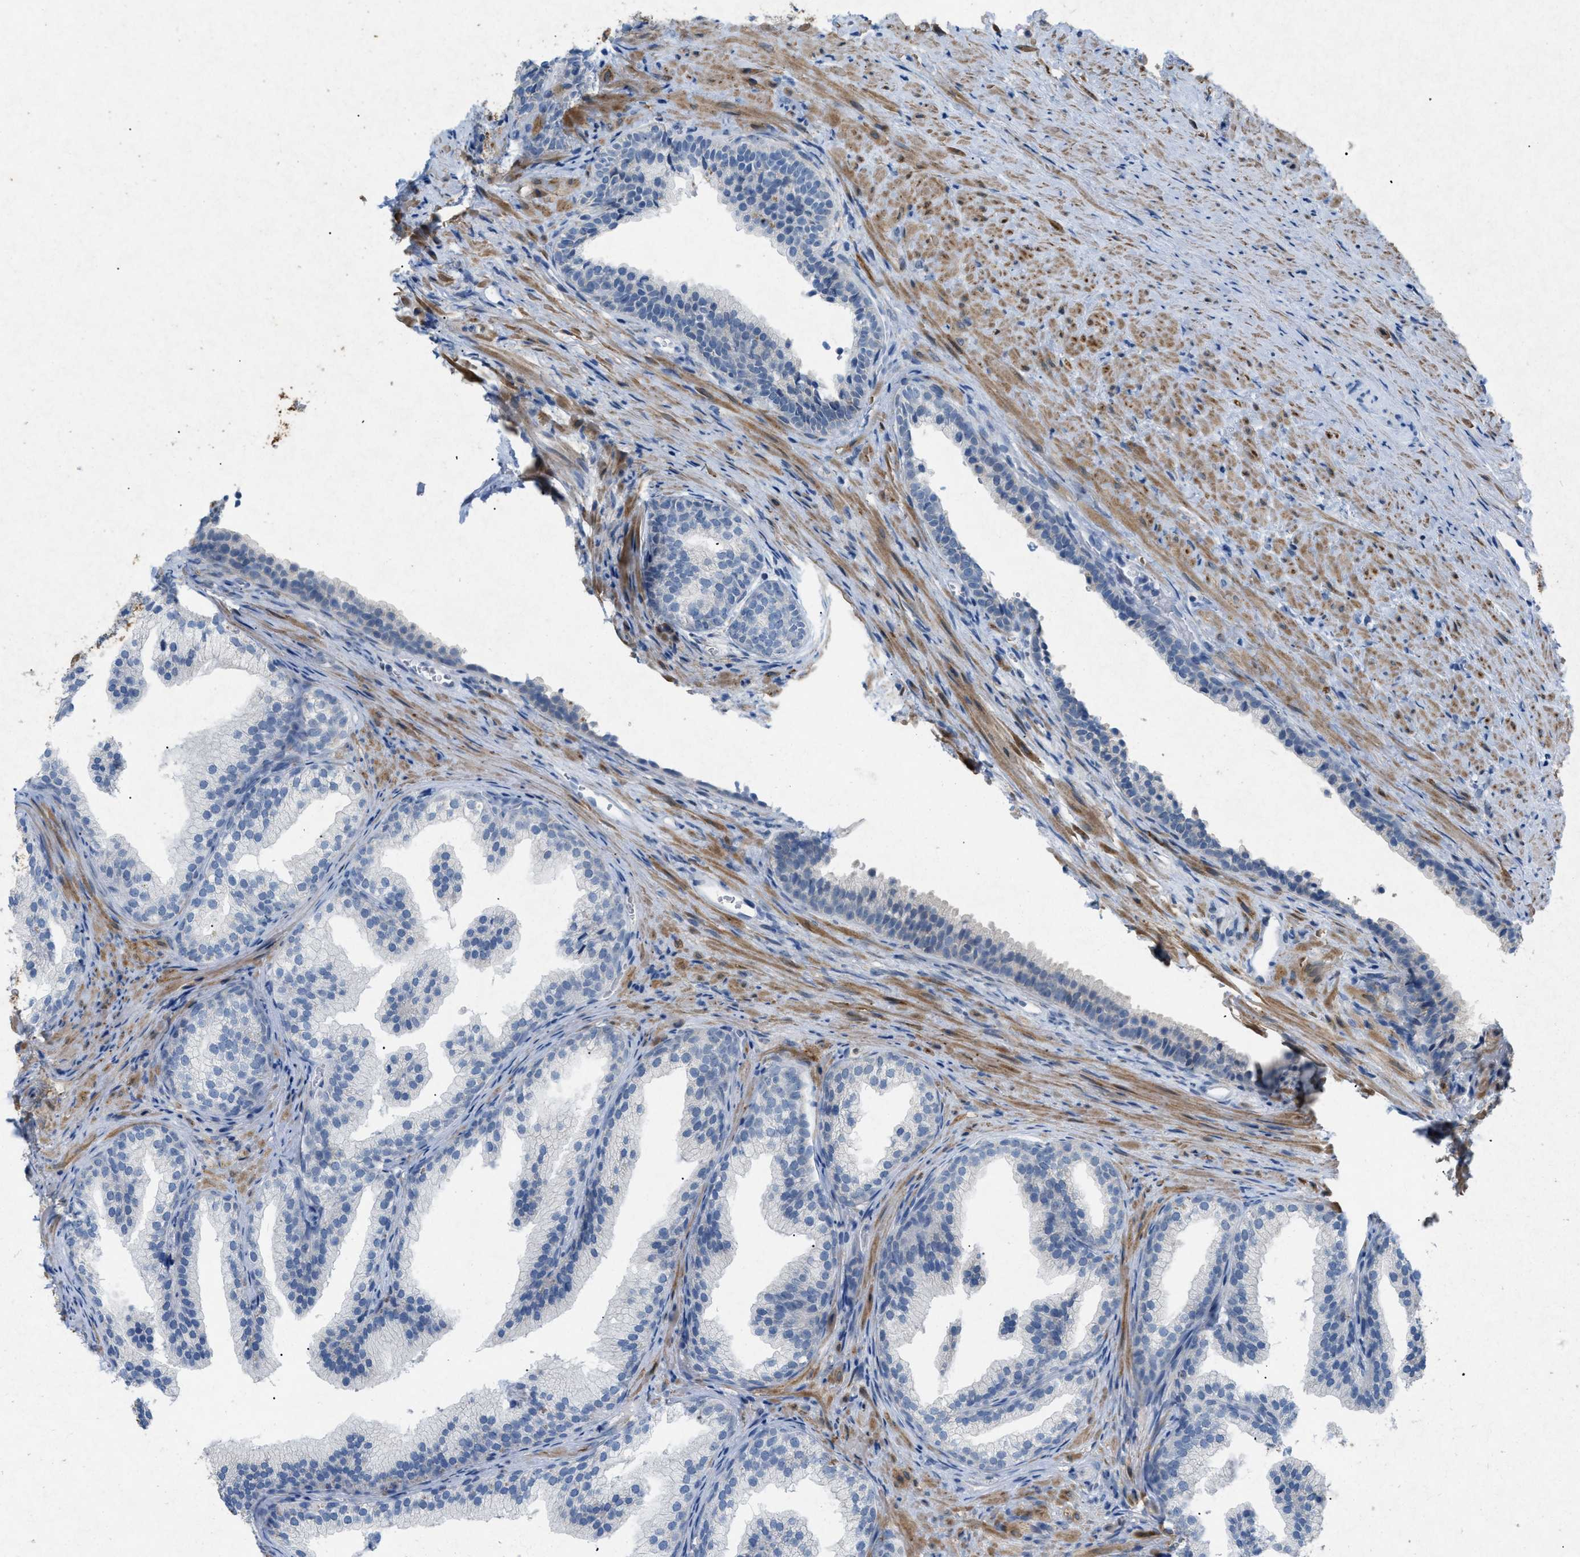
{"staining": {"intensity": "negative", "quantity": "none", "location": "none"}, "tissue": "prostate", "cell_type": "Glandular cells", "image_type": "normal", "snomed": [{"axis": "morphology", "description": "Normal tissue, NOS"}, {"axis": "topography", "description": "Prostate"}], "caption": "Immunohistochemistry (IHC) histopathology image of benign prostate: human prostate stained with DAB shows no significant protein expression in glandular cells. (Brightfield microscopy of DAB immunohistochemistry (IHC) at high magnification).", "gene": "TASOR", "patient": {"sex": "male", "age": 76}}